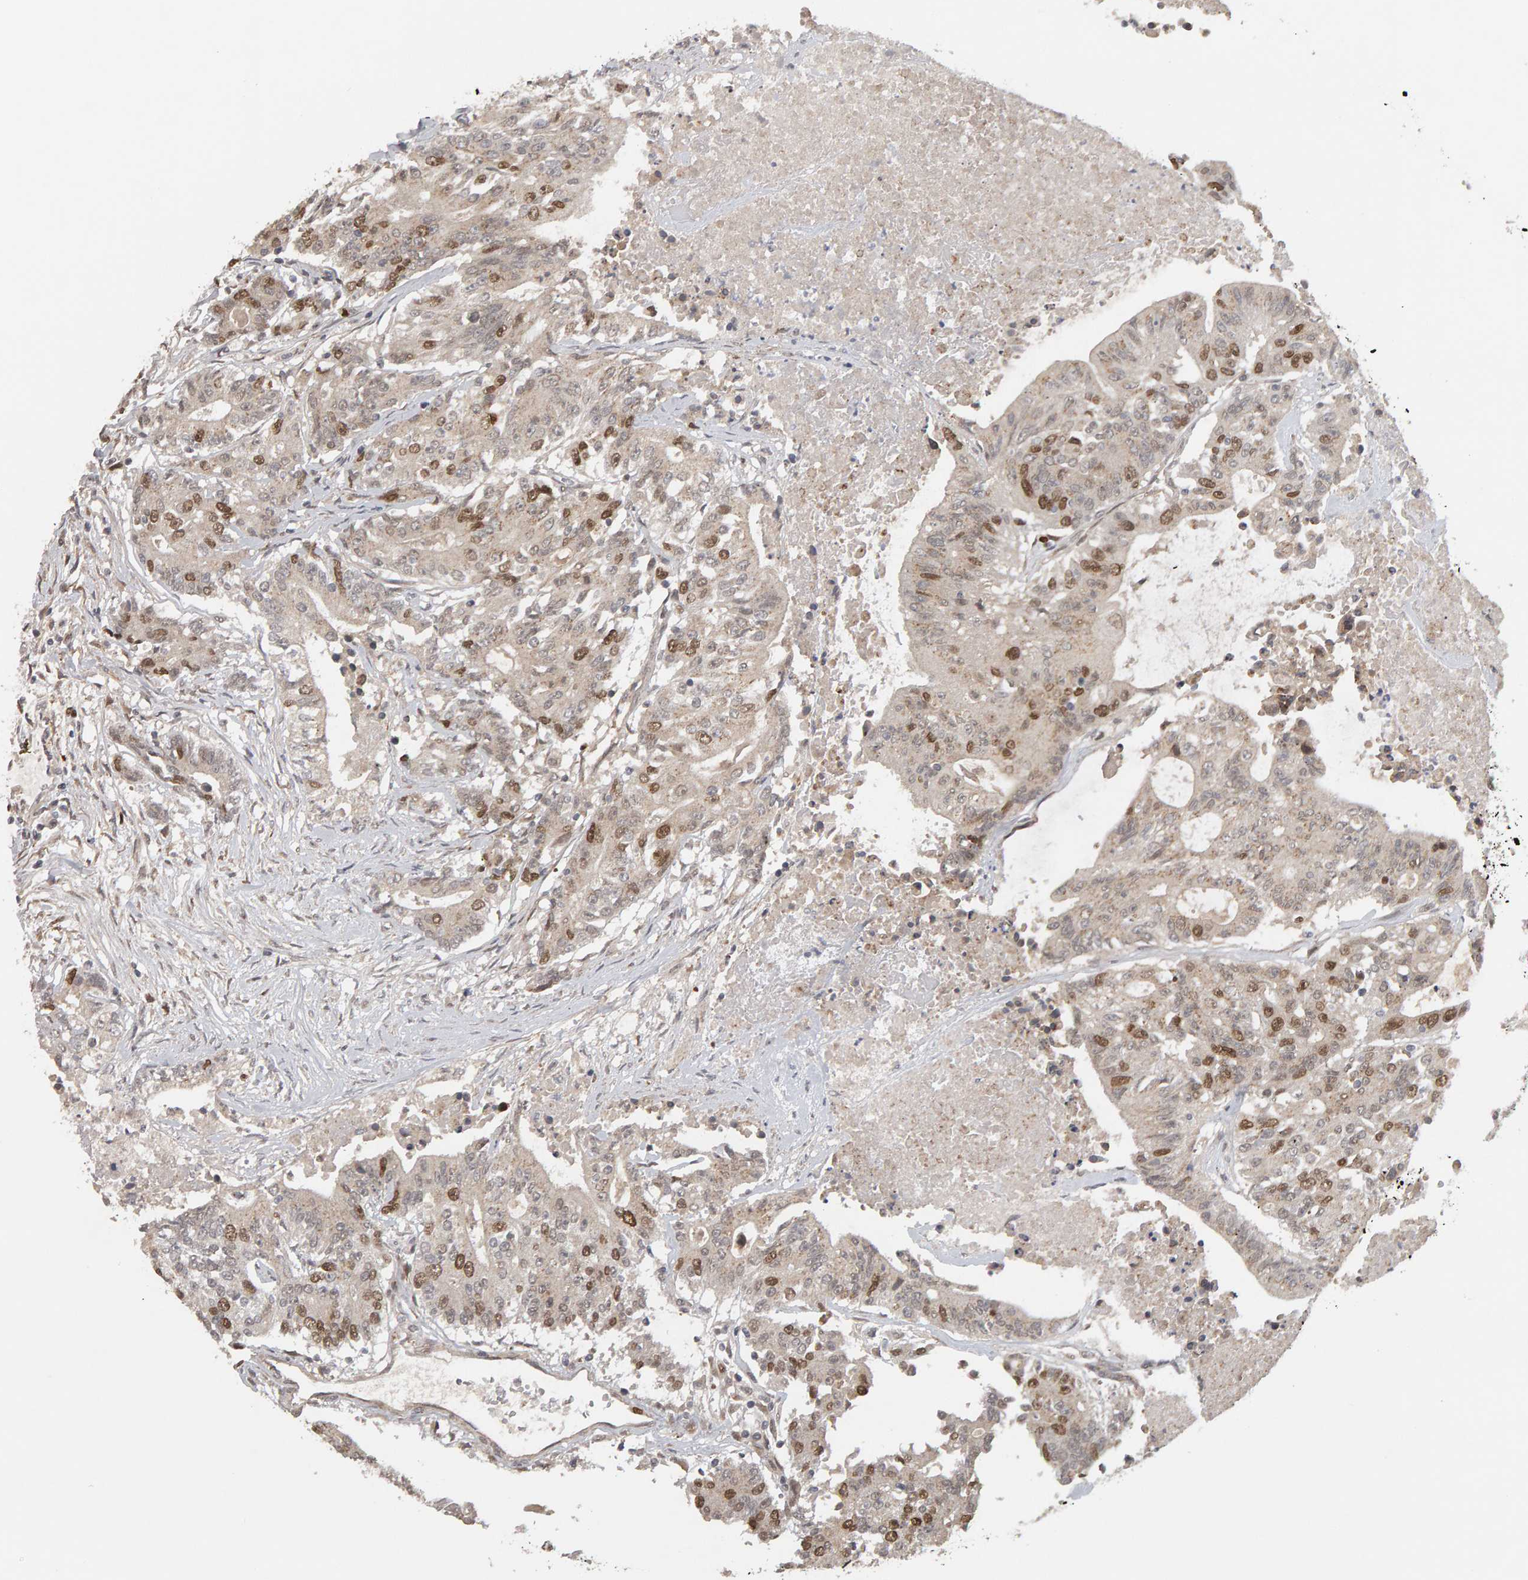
{"staining": {"intensity": "moderate", "quantity": ">75%", "location": "nuclear"}, "tissue": "colorectal cancer", "cell_type": "Tumor cells", "image_type": "cancer", "snomed": [{"axis": "morphology", "description": "Adenocarcinoma, NOS"}, {"axis": "topography", "description": "Colon"}], "caption": "IHC micrograph of colorectal cancer stained for a protein (brown), which reveals medium levels of moderate nuclear expression in approximately >75% of tumor cells.", "gene": "CDCA5", "patient": {"sex": "female", "age": 77}}